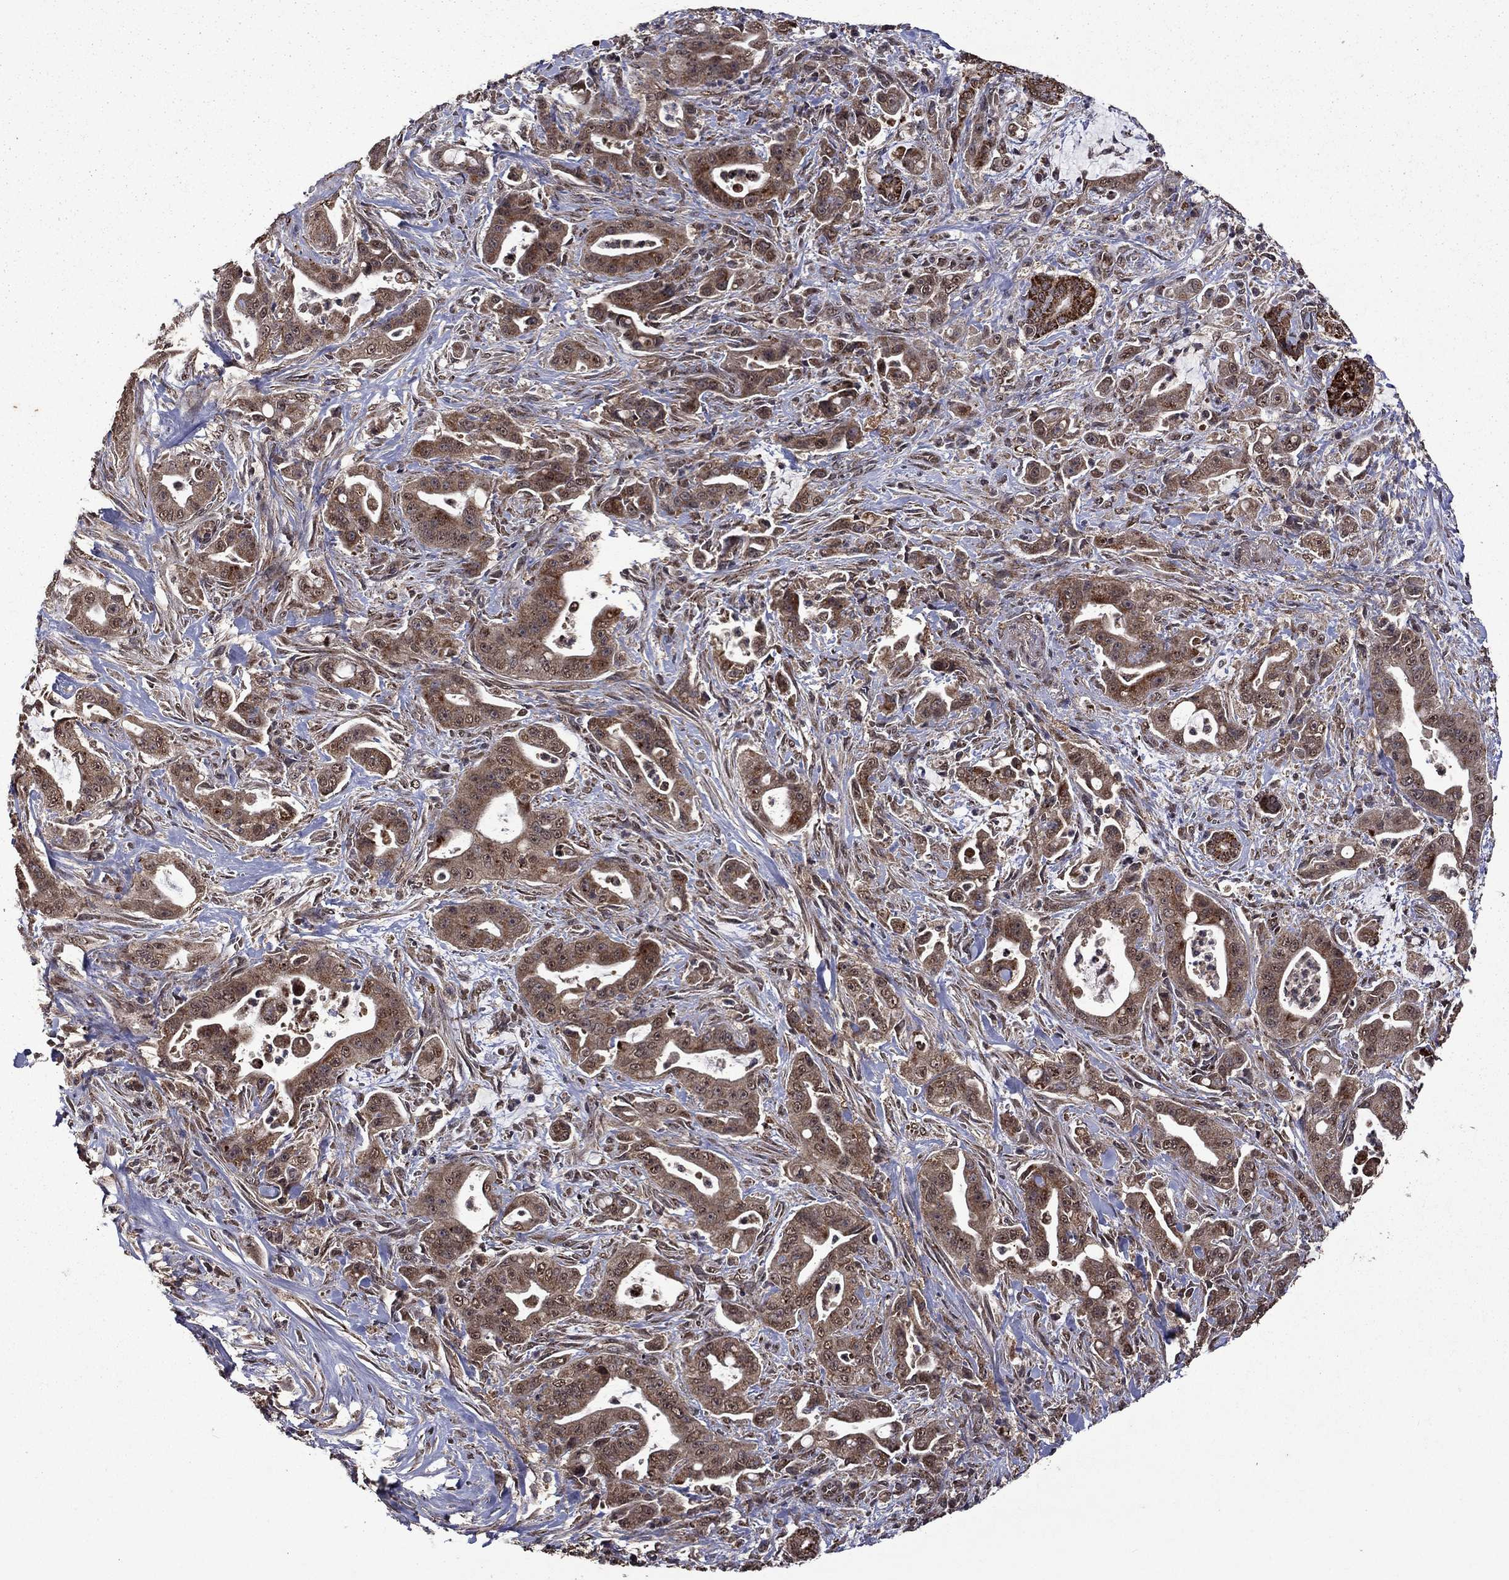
{"staining": {"intensity": "strong", "quantity": "<25%", "location": "cytoplasmic/membranous"}, "tissue": "pancreatic cancer", "cell_type": "Tumor cells", "image_type": "cancer", "snomed": [{"axis": "morphology", "description": "Normal tissue, NOS"}, {"axis": "morphology", "description": "Inflammation, NOS"}, {"axis": "morphology", "description": "Adenocarcinoma, NOS"}, {"axis": "topography", "description": "Pancreas"}], "caption": "IHC histopathology image of adenocarcinoma (pancreatic) stained for a protein (brown), which exhibits medium levels of strong cytoplasmic/membranous staining in about <25% of tumor cells.", "gene": "ITM2B", "patient": {"sex": "male", "age": 57}}